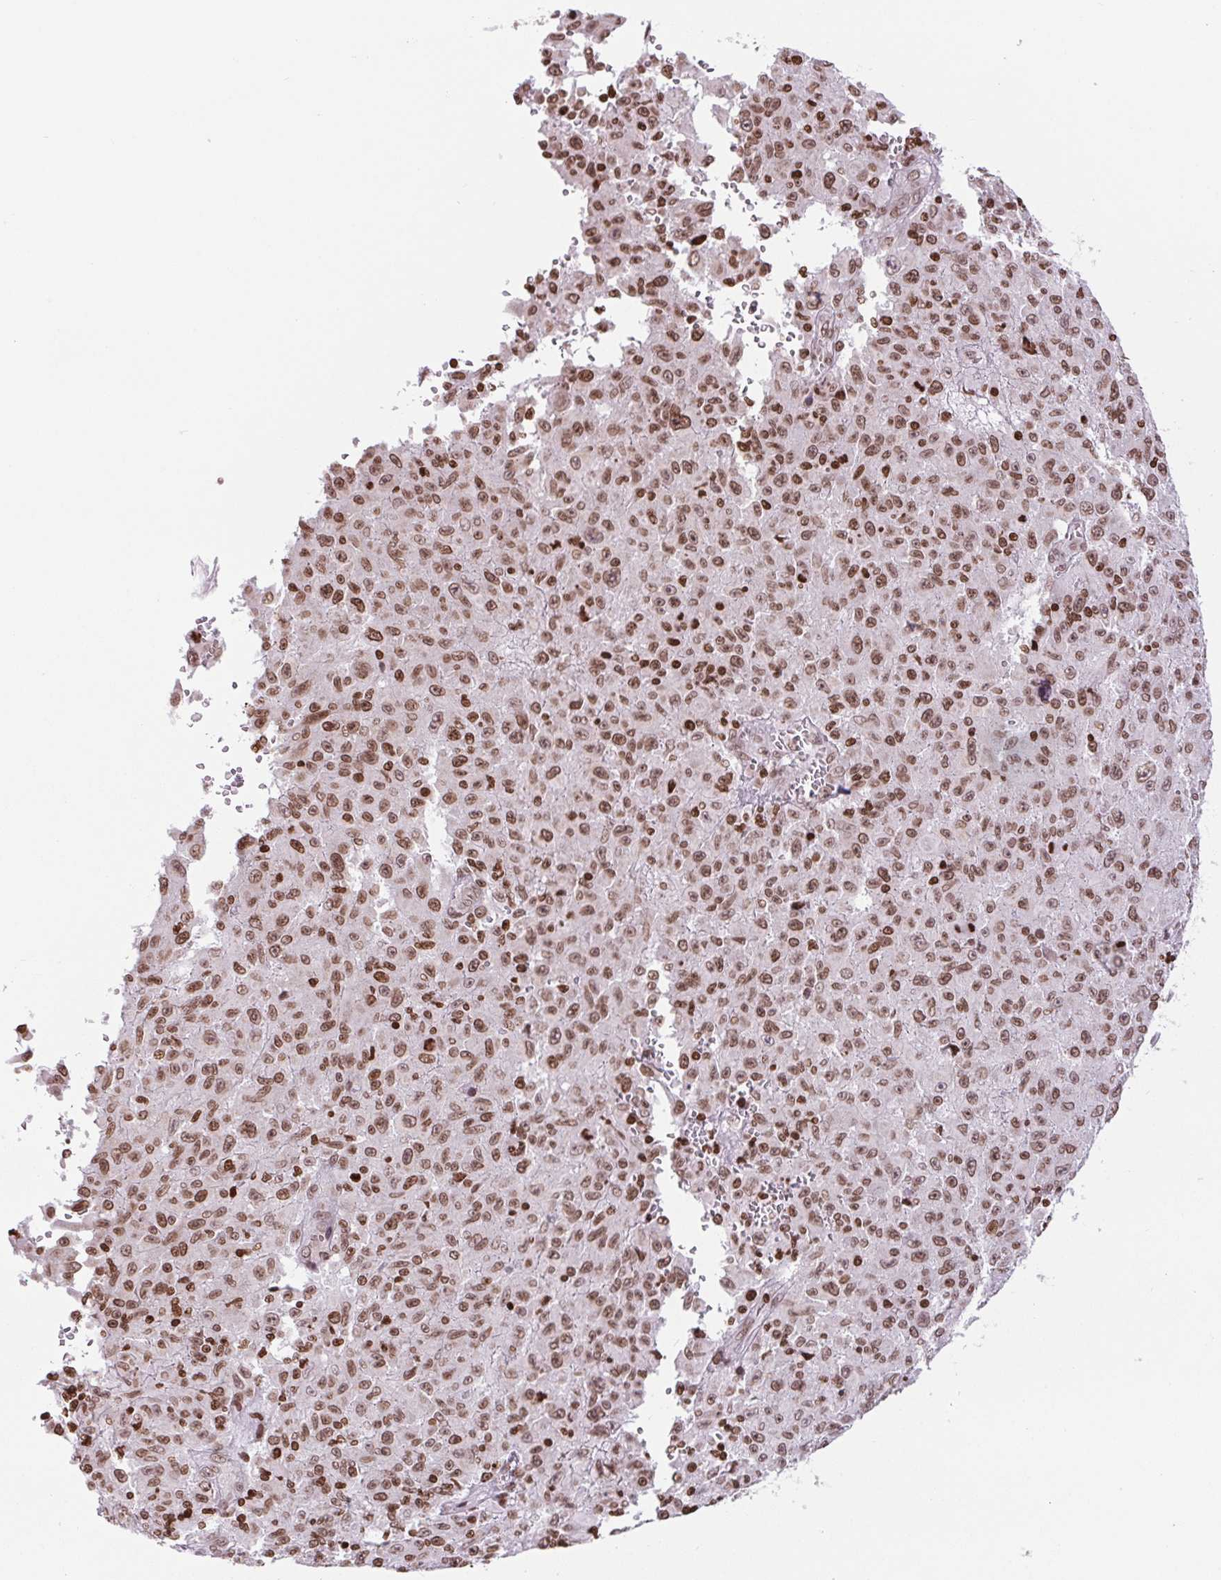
{"staining": {"intensity": "moderate", "quantity": ">75%", "location": "nuclear"}, "tissue": "melanoma", "cell_type": "Tumor cells", "image_type": "cancer", "snomed": [{"axis": "morphology", "description": "Malignant melanoma, NOS"}, {"axis": "topography", "description": "Skin"}], "caption": "The image exhibits staining of melanoma, revealing moderate nuclear protein expression (brown color) within tumor cells. Using DAB (brown) and hematoxylin (blue) stains, captured at high magnification using brightfield microscopy.", "gene": "SMIM12", "patient": {"sex": "male", "age": 46}}